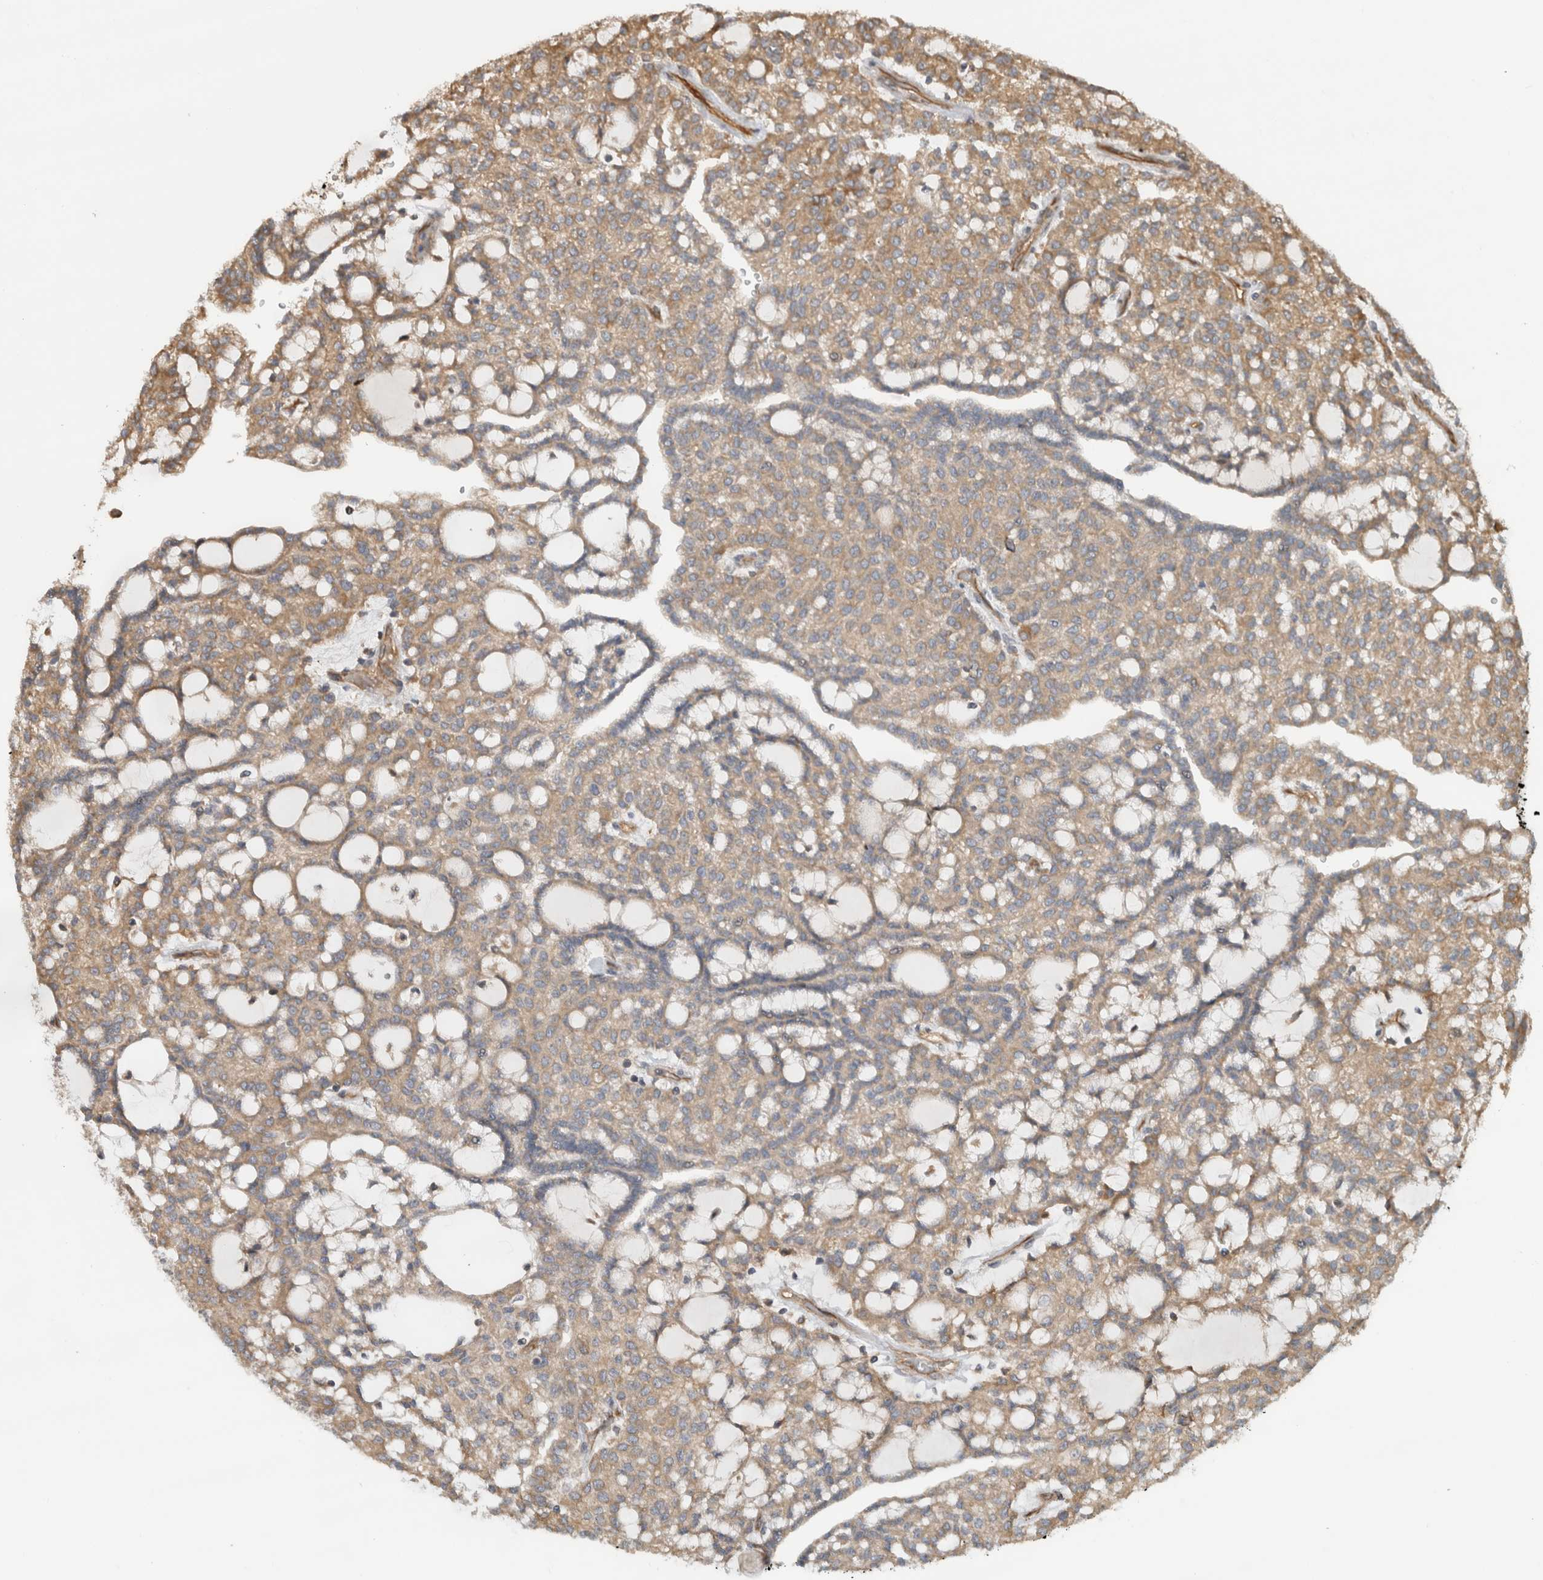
{"staining": {"intensity": "moderate", "quantity": ">75%", "location": "cytoplasmic/membranous"}, "tissue": "renal cancer", "cell_type": "Tumor cells", "image_type": "cancer", "snomed": [{"axis": "morphology", "description": "Adenocarcinoma, NOS"}, {"axis": "topography", "description": "Kidney"}], "caption": "Renal cancer (adenocarcinoma) stained for a protein demonstrates moderate cytoplasmic/membranous positivity in tumor cells.", "gene": "TUBD1", "patient": {"sex": "male", "age": 63}}